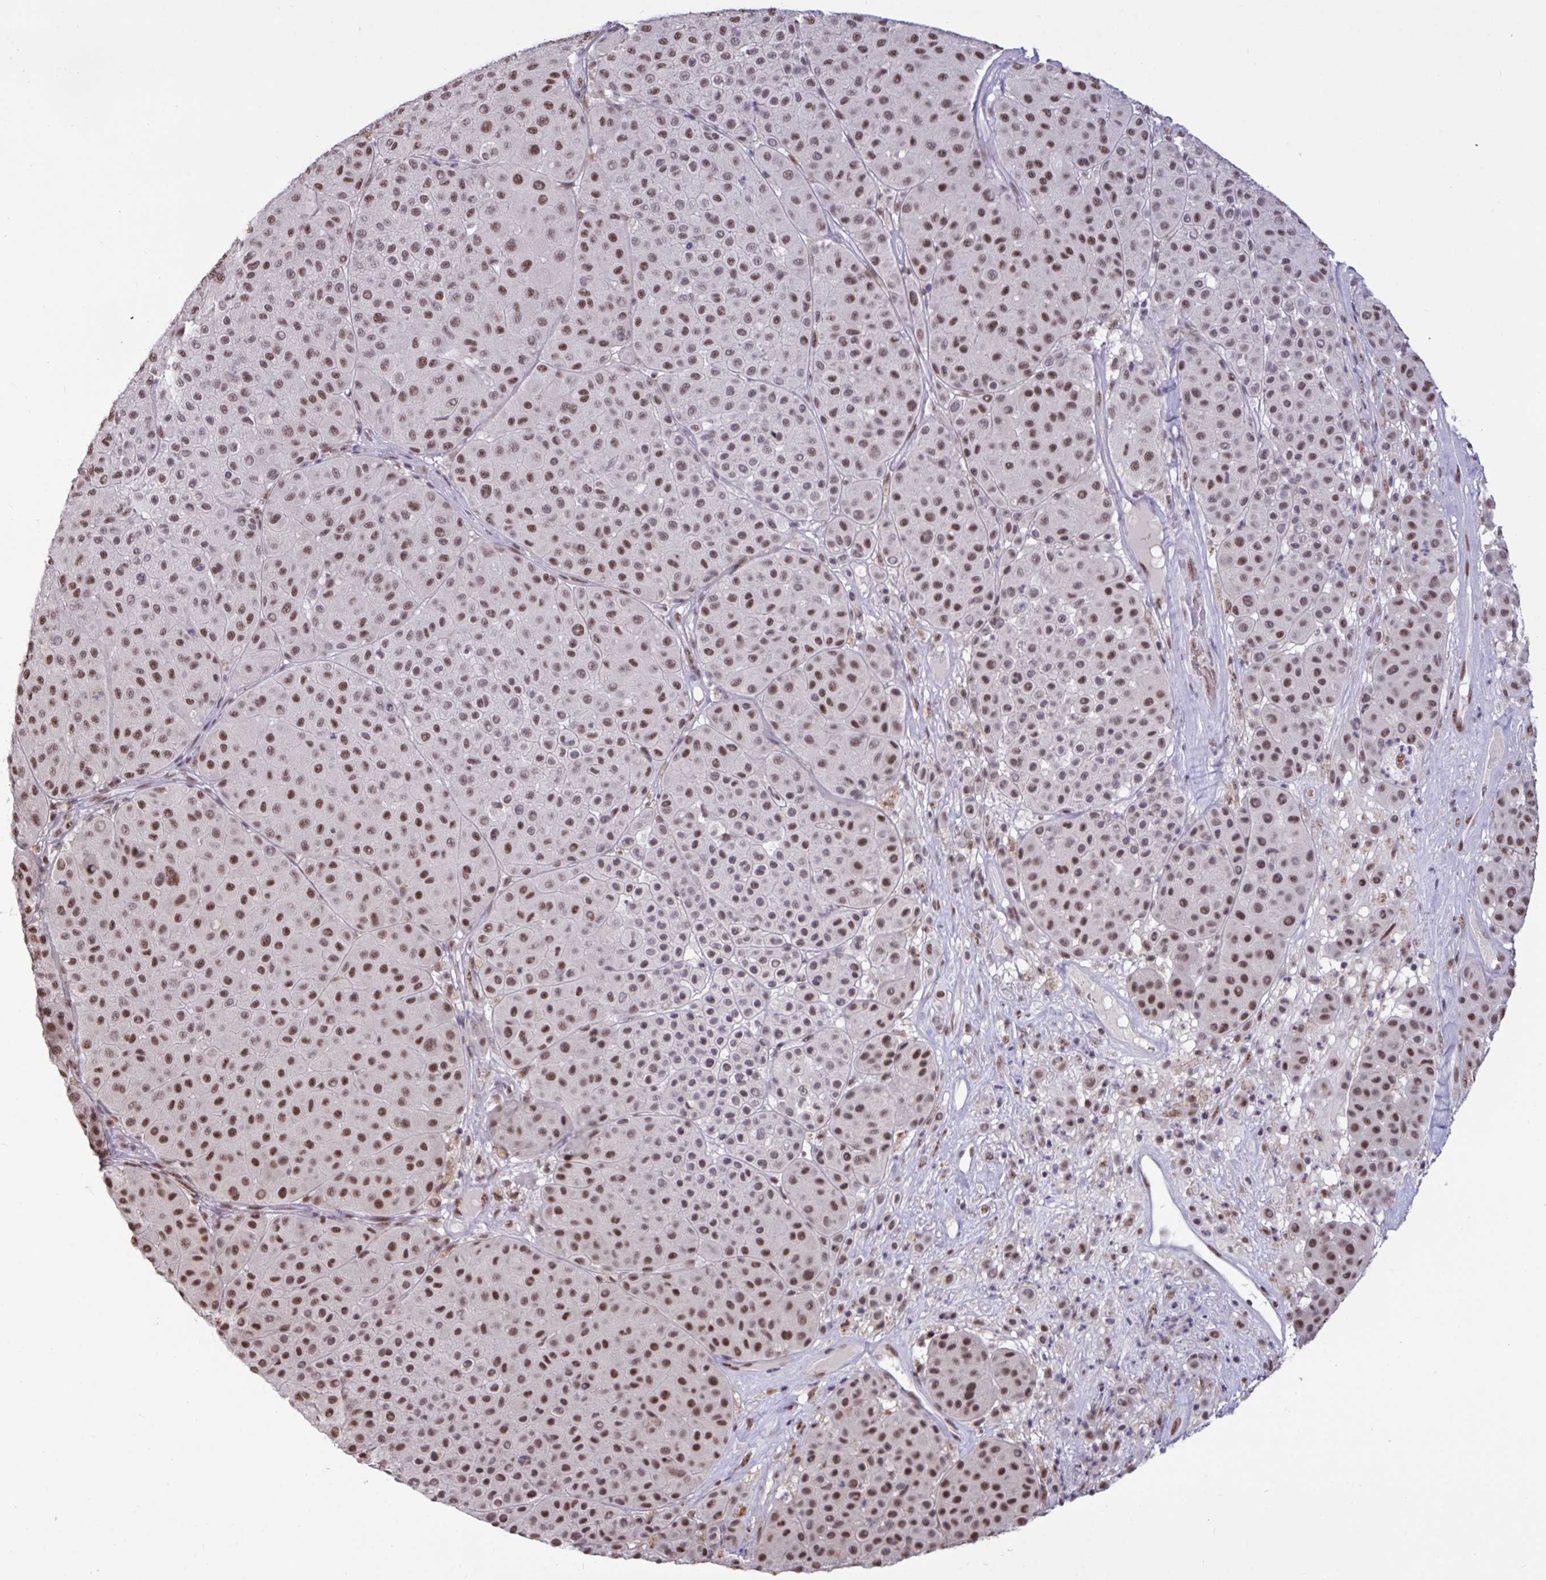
{"staining": {"intensity": "moderate", "quantity": ">75%", "location": "nuclear"}, "tissue": "melanoma", "cell_type": "Tumor cells", "image_type": "cancer", "snomed": [{"axis": "morphology", "description": "Malignant melanoma, Metastatic site"}, {"axis": "topography", "description": "Smooth muscle"}], "caption": "Melanoma was stained to show a protein in brown. There is medium levels of moderate nuclear positivity in about >75% of tumor cells.", "gene": "PUF60", "patient": {"sex": "male", "age": 41}}